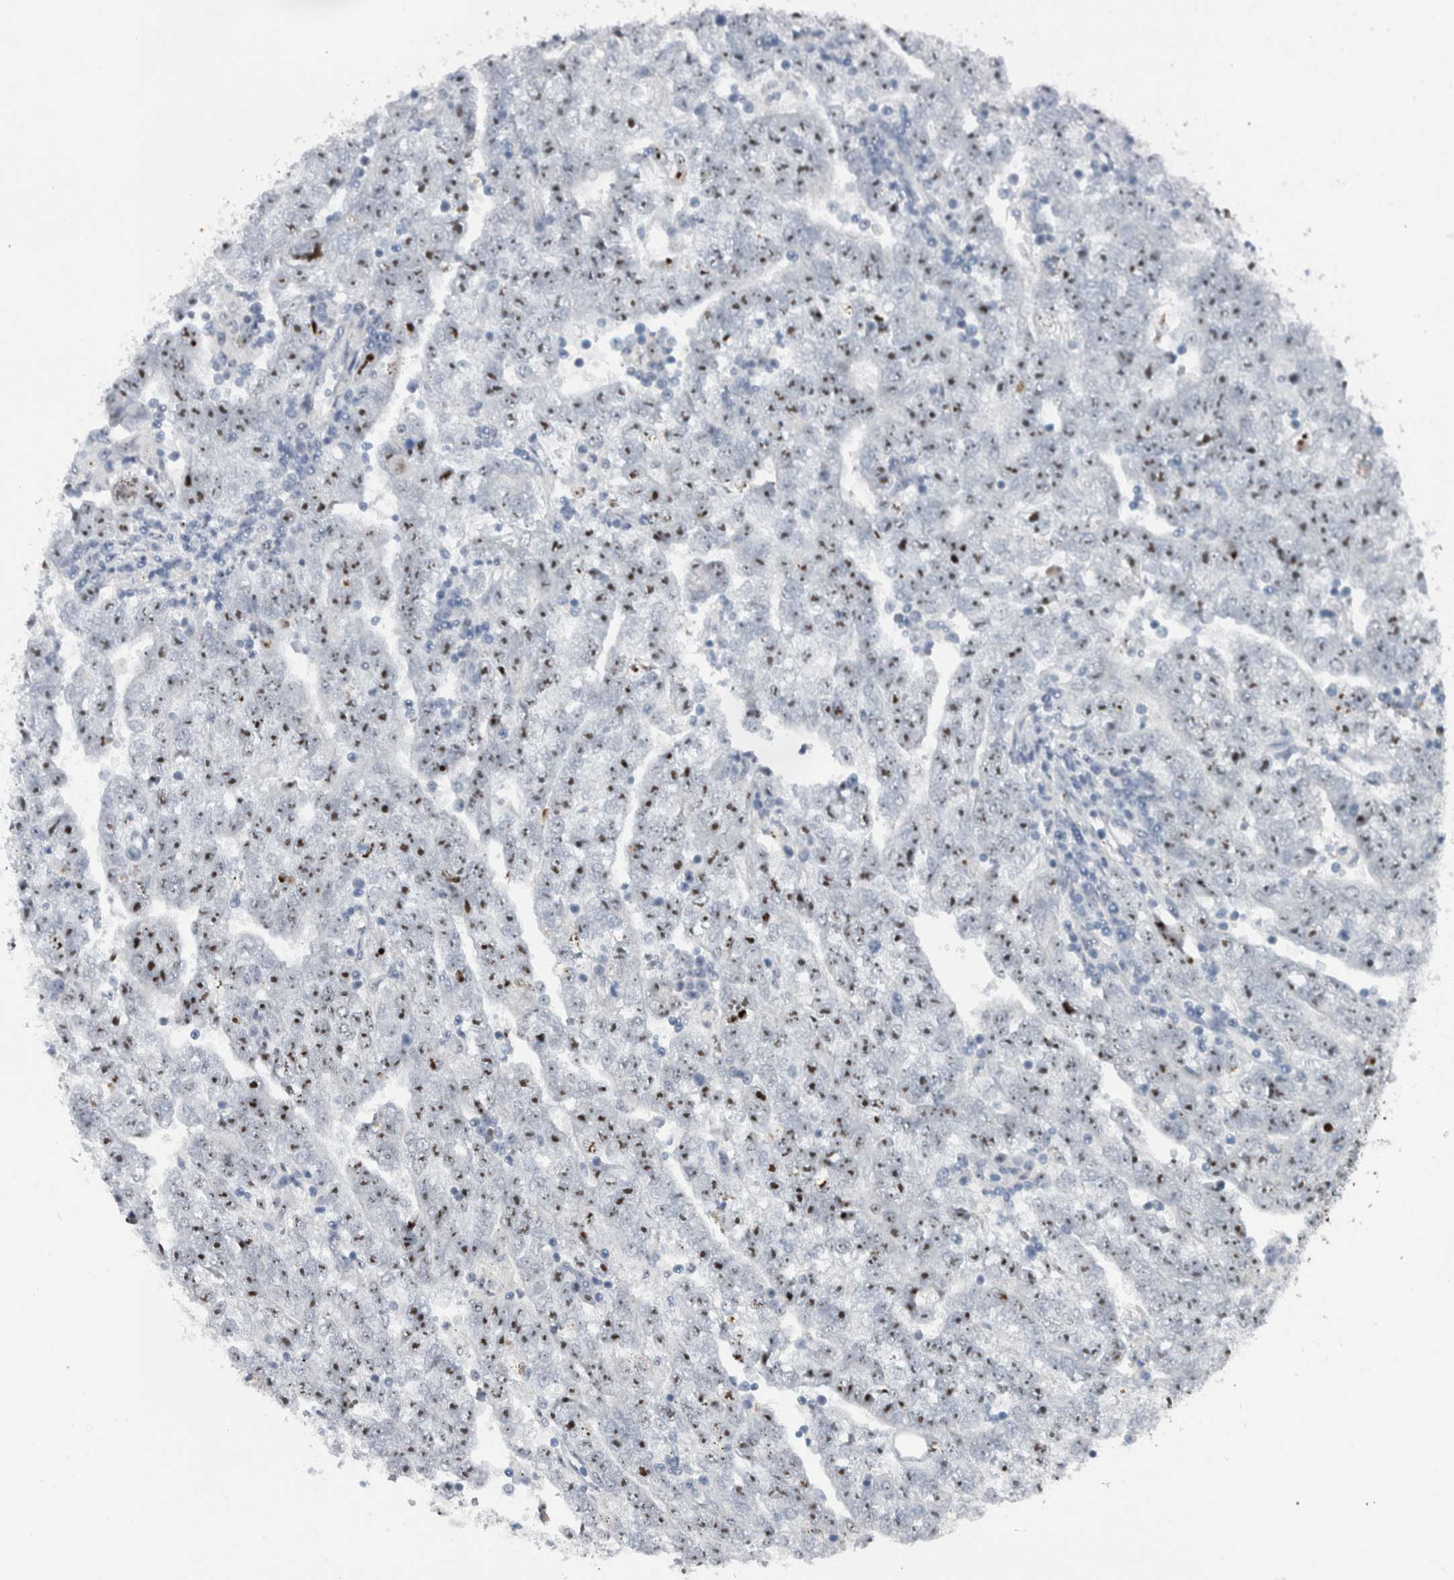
{"staining": {"intensity": "moderate", "quantity": ">75%", "location": "nuclear"}, "tissue": "testis cancer", "cell_type": "Tumor cells", "image_type": "cancer", "snomed": [{"axis": "morphology", "description": "Carcinoma, Embryonal, NOS"}, {"axis": "topography", "description": "Testis"}], "caption": "Embryonal carcinoma (testis) stained for a protein exhibits moderate nuclear positivity in tumor cells.", "gene": "UTP6", "patient": {"sex": "male", "age": 25}}